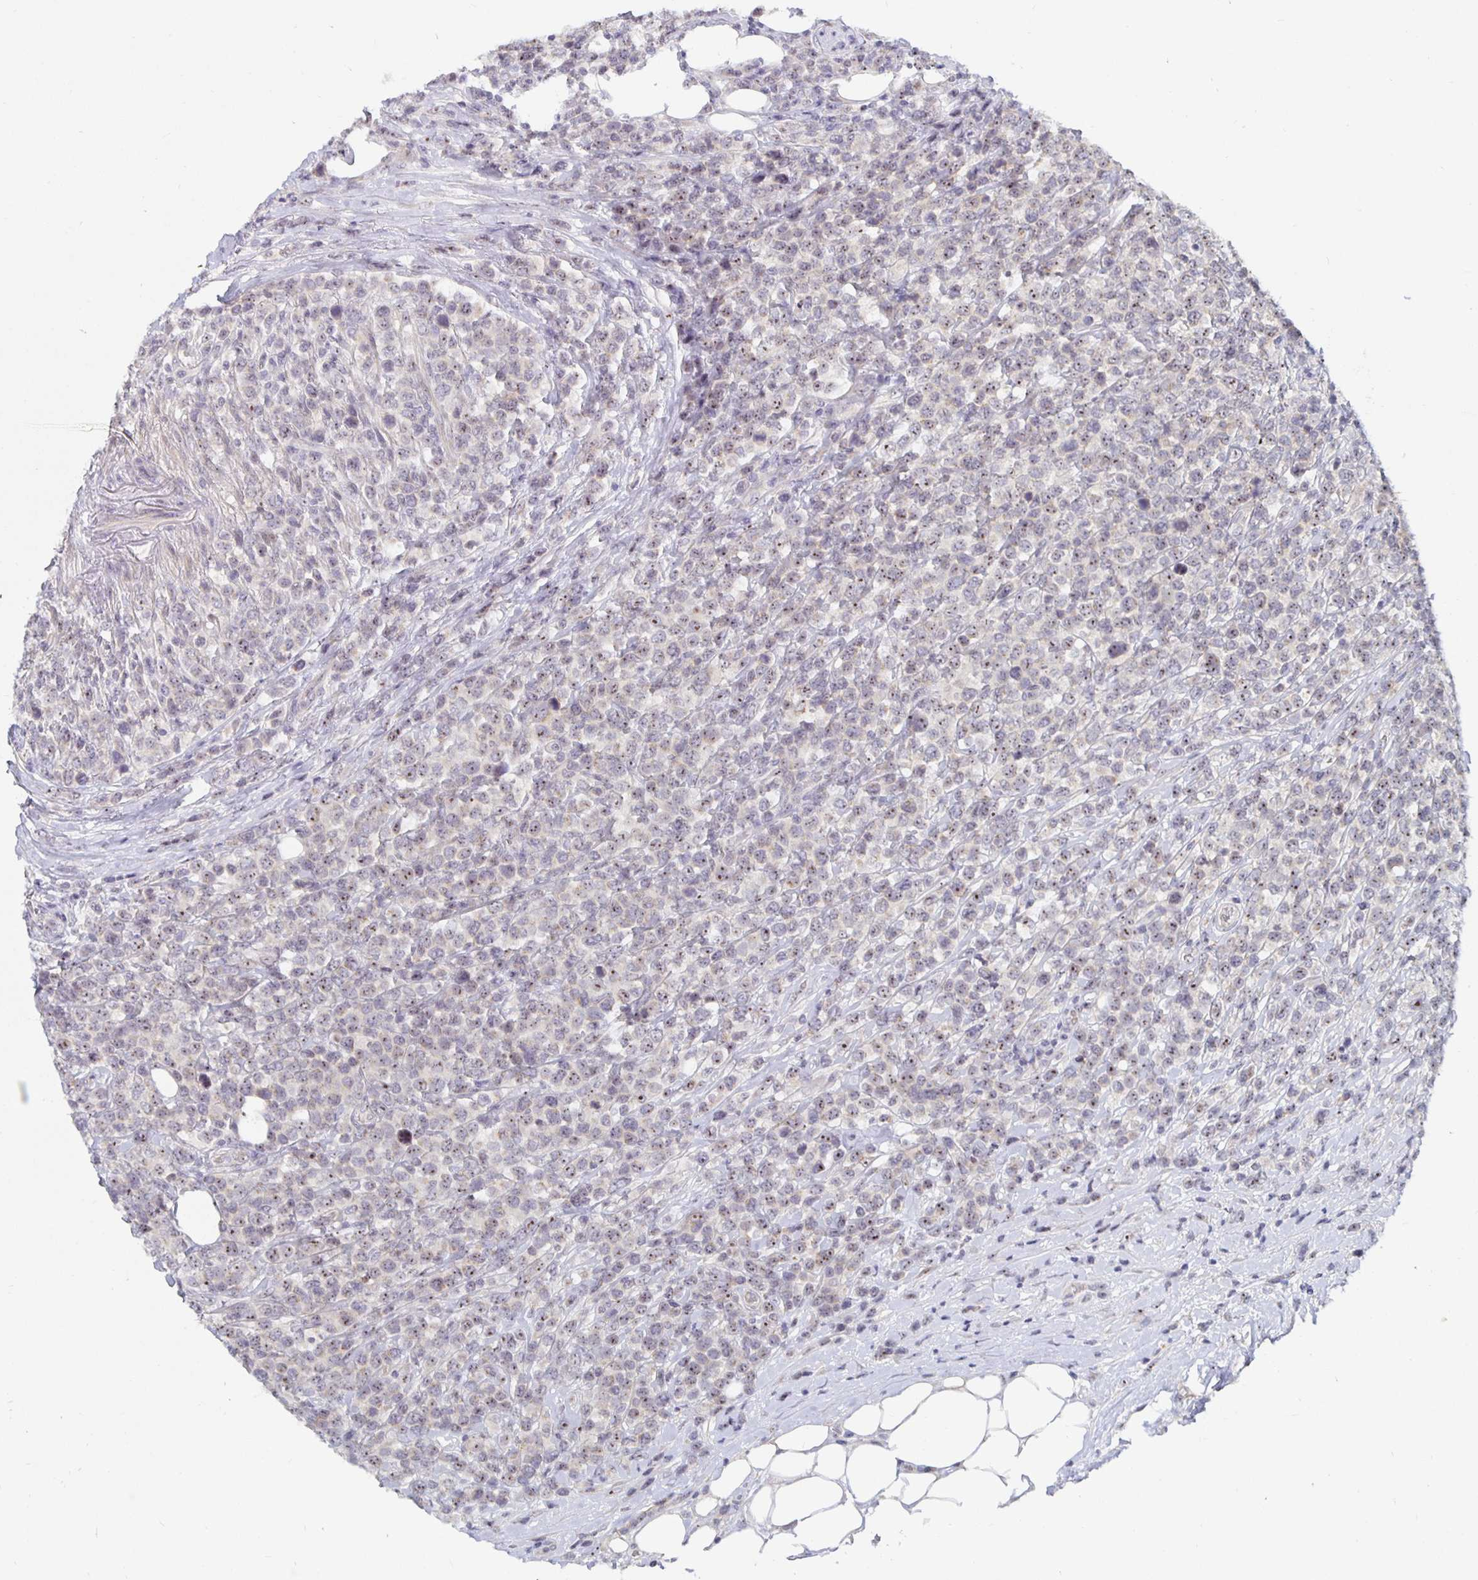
{"staining": {"intensity": "weak", "quantity": "25%-75%", "location": "nuclear"}, "tissue": "lymphoma", "cell_type": "Tumor cells", "image_type": "cancer", "snomed": [{"axis": "morphology", "description": "Malignant lymphoma, non-Hodgkin's type, High grade"}, {"axis": "topography", "description": "Soft tissue"}], "caption": "Malignant lymphoma, non-Hodgkin's type (high-grade) stained with a protein marker displays weak staining in tumor cells.", "gene": "NUP85", "patient": {"sex": "female", "age": 56}}